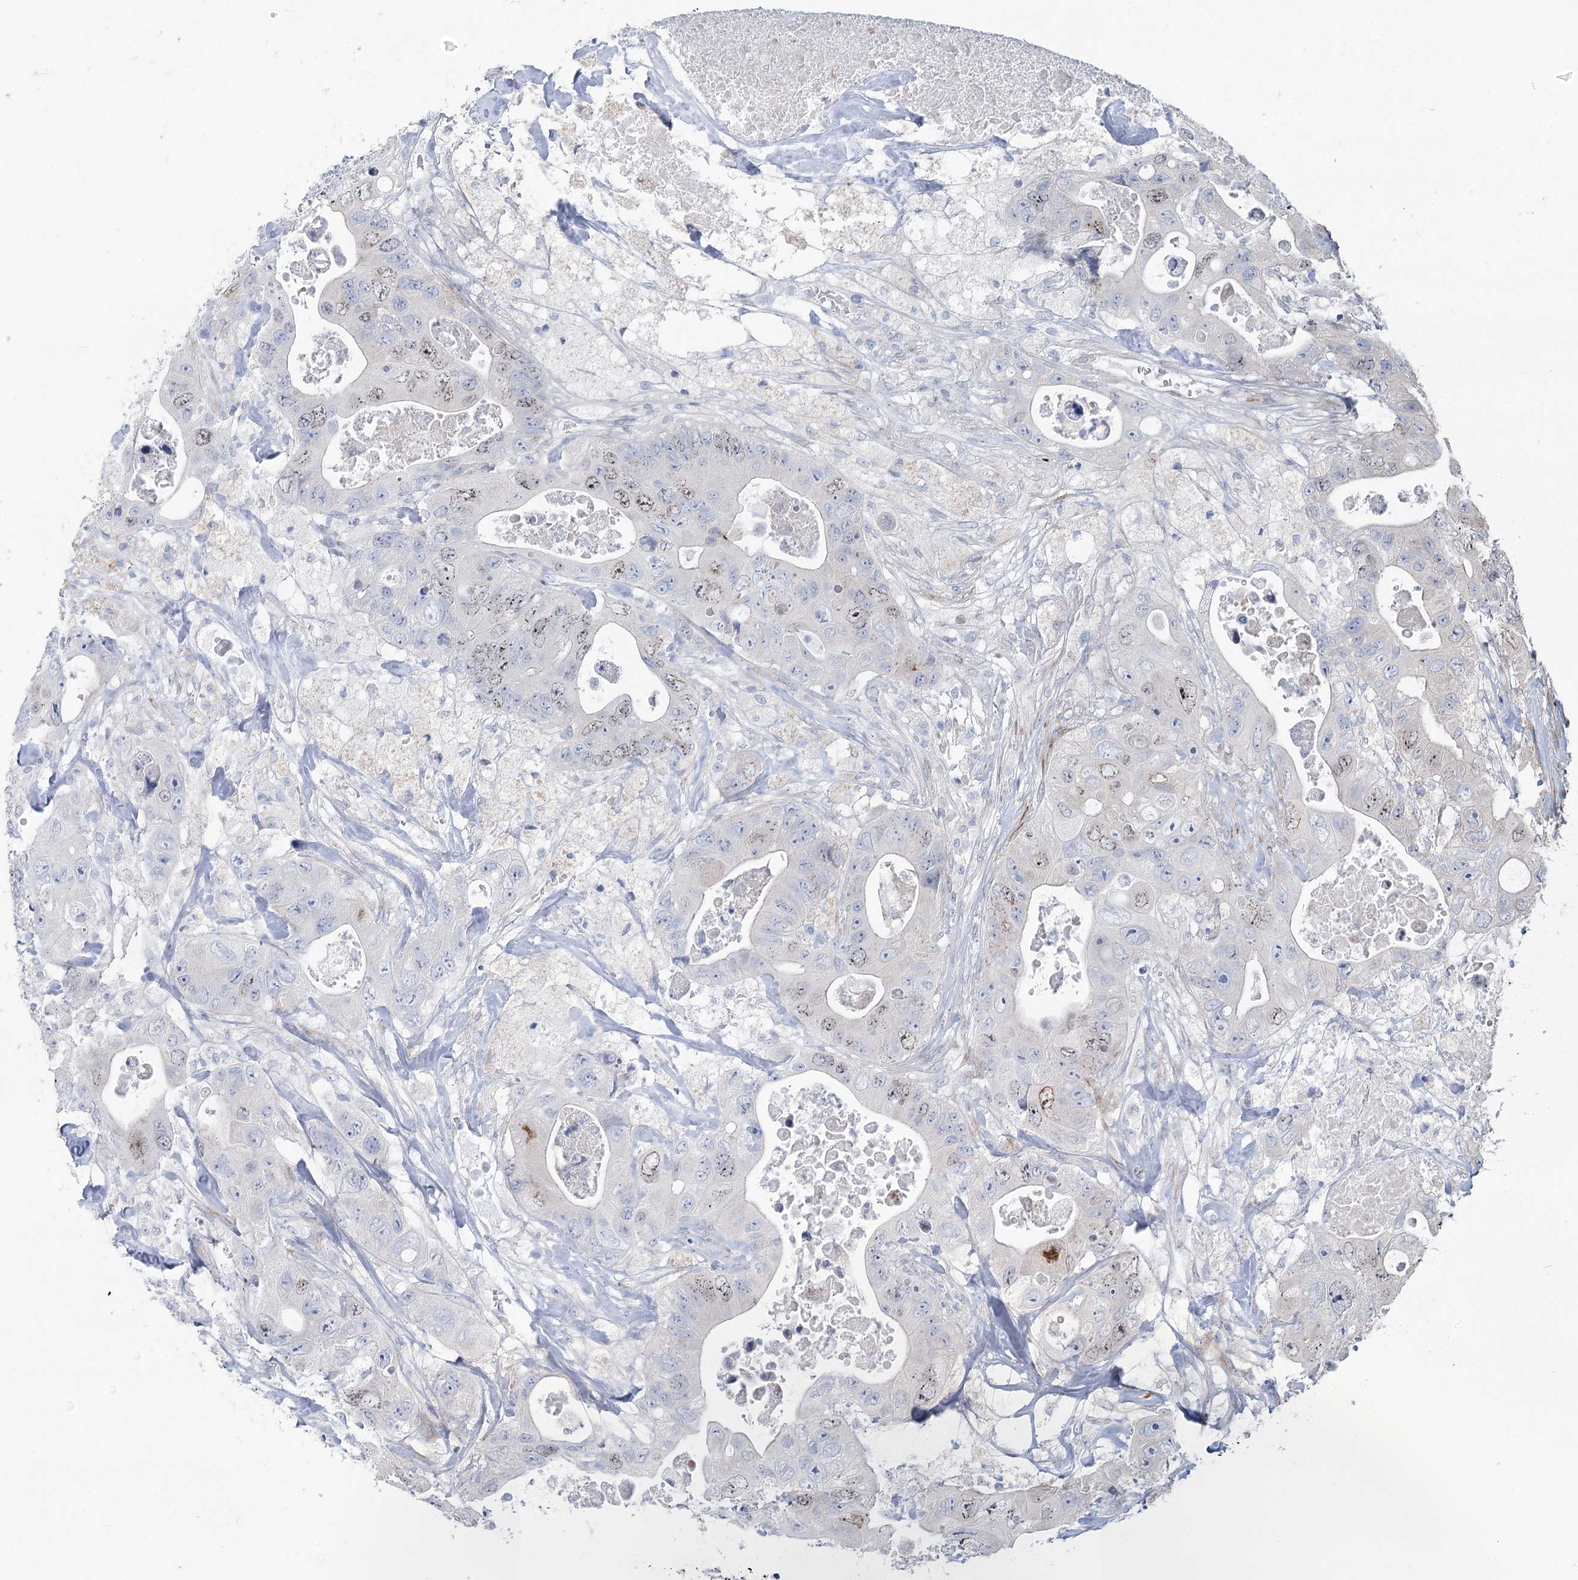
{"staining": {"intensity": "weak", "quantity": "<25%", "location": "nuclear"}, "tissue": "colorectal cancer", "cell_type": "Tumor cells", "image_type": "cancer", "snomed": [{"axis": "morphology", "description": "Adenocarcinoma, NOS"}, {"axis": "topography", "description": "Colon"}], "caption": "Tumor cells are negative for protein expression in human colorectal adenocarcinoma. (Stains: DAB (3,3'-diaminobenzidine) IHC with hematoxylin counter stain, Microscopy: brightfield microscopy at high magnification).", "gene": "ABITRAM", "patient": {"sex": "female", "age": 46}}